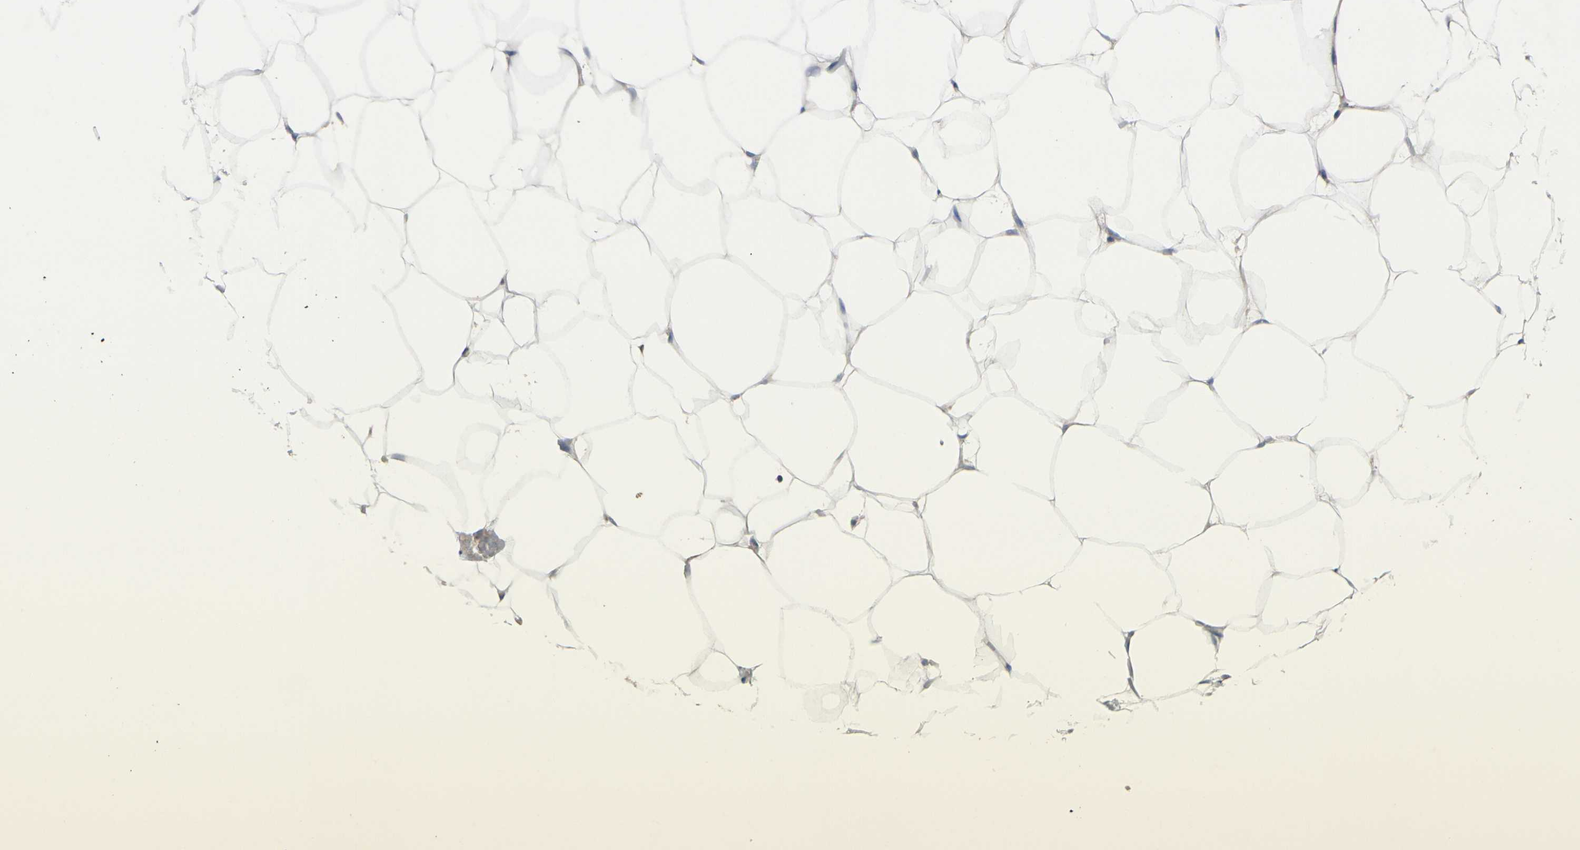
{"staining": {"intensity": "negative", "quantity": "none", "location": "none"}, "tissue": "adipose tissue", "cell_type": "Adipocytes", "image_type": "normal", "snomed": [{"axis": "morphology", "description": "Normal tissue, NOS"}, {"axis": "topography", "description": "Breast"}, {"axis": "topography", "description": "Adipose tissue"}], "caption": "Immunohistochemistry histopathology image of normal adipose tissue stained for a protein (brown), which demonstrates no expression in adipocytes.", "gene": "TTC14", "patient": {"sex": "female", "age": 25}}